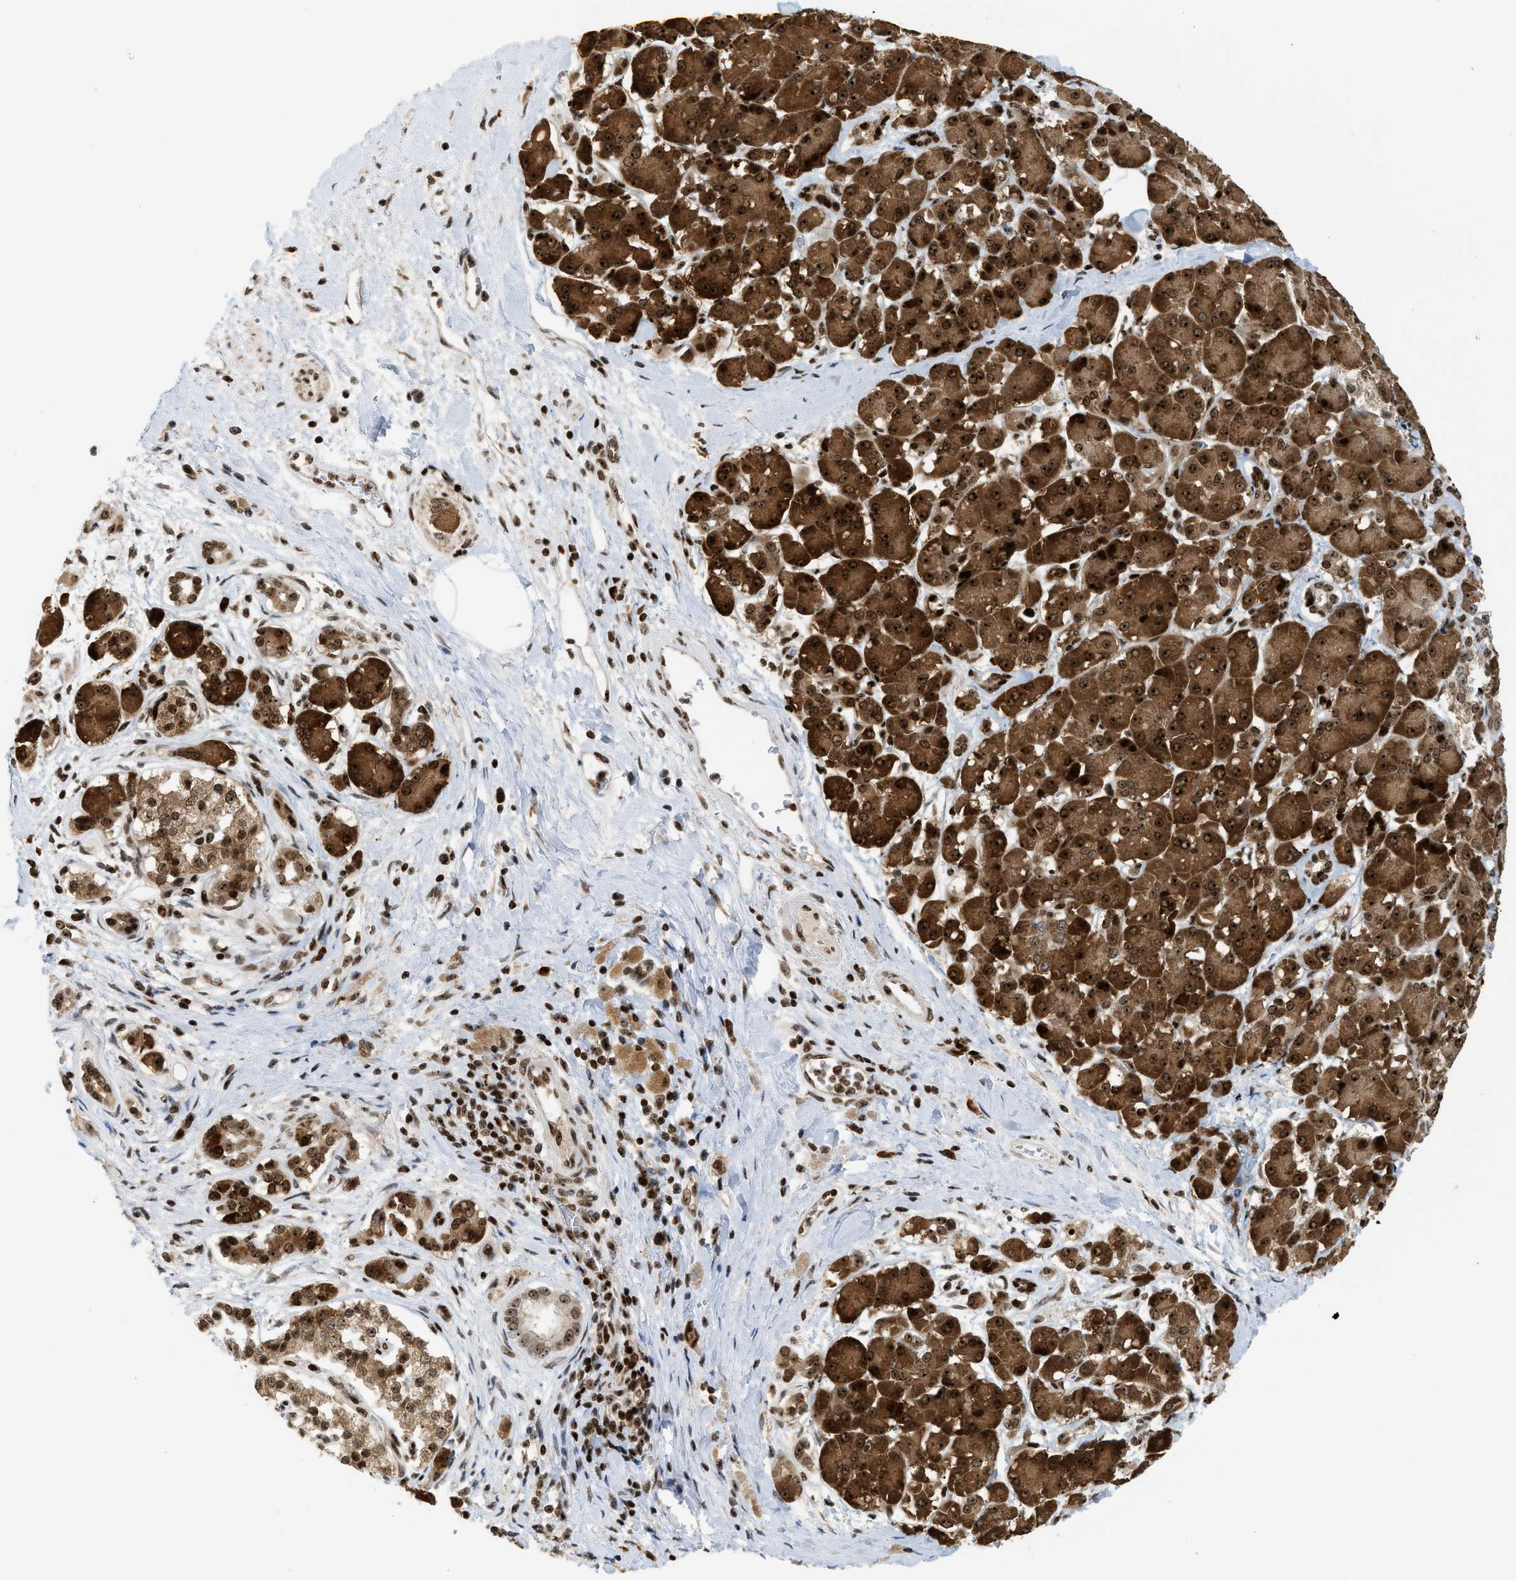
{"staining": {"intensity": "strong", "quantity": ">75%", "location": "cytoplasmic/membranous,nuclear"}, "tissue": "pancreatic cancer", "cell_type": "Tumor cells", "image_type": "cancer", "snomed": [{"axis": "morphology", "description": "Adenocarcinoma, NOS"}, {"axis": "topography", "description": "Pancreas"}], "caption": "Pancreatic adenocarcinoma stained with DAB IHC reveals high levels of strong cytoplasmic/membranous and nuclear positivity in approximately >75% of tumor cells.", "gene": "ZNF22", "patient": {"sex": "male", "age": 55}}